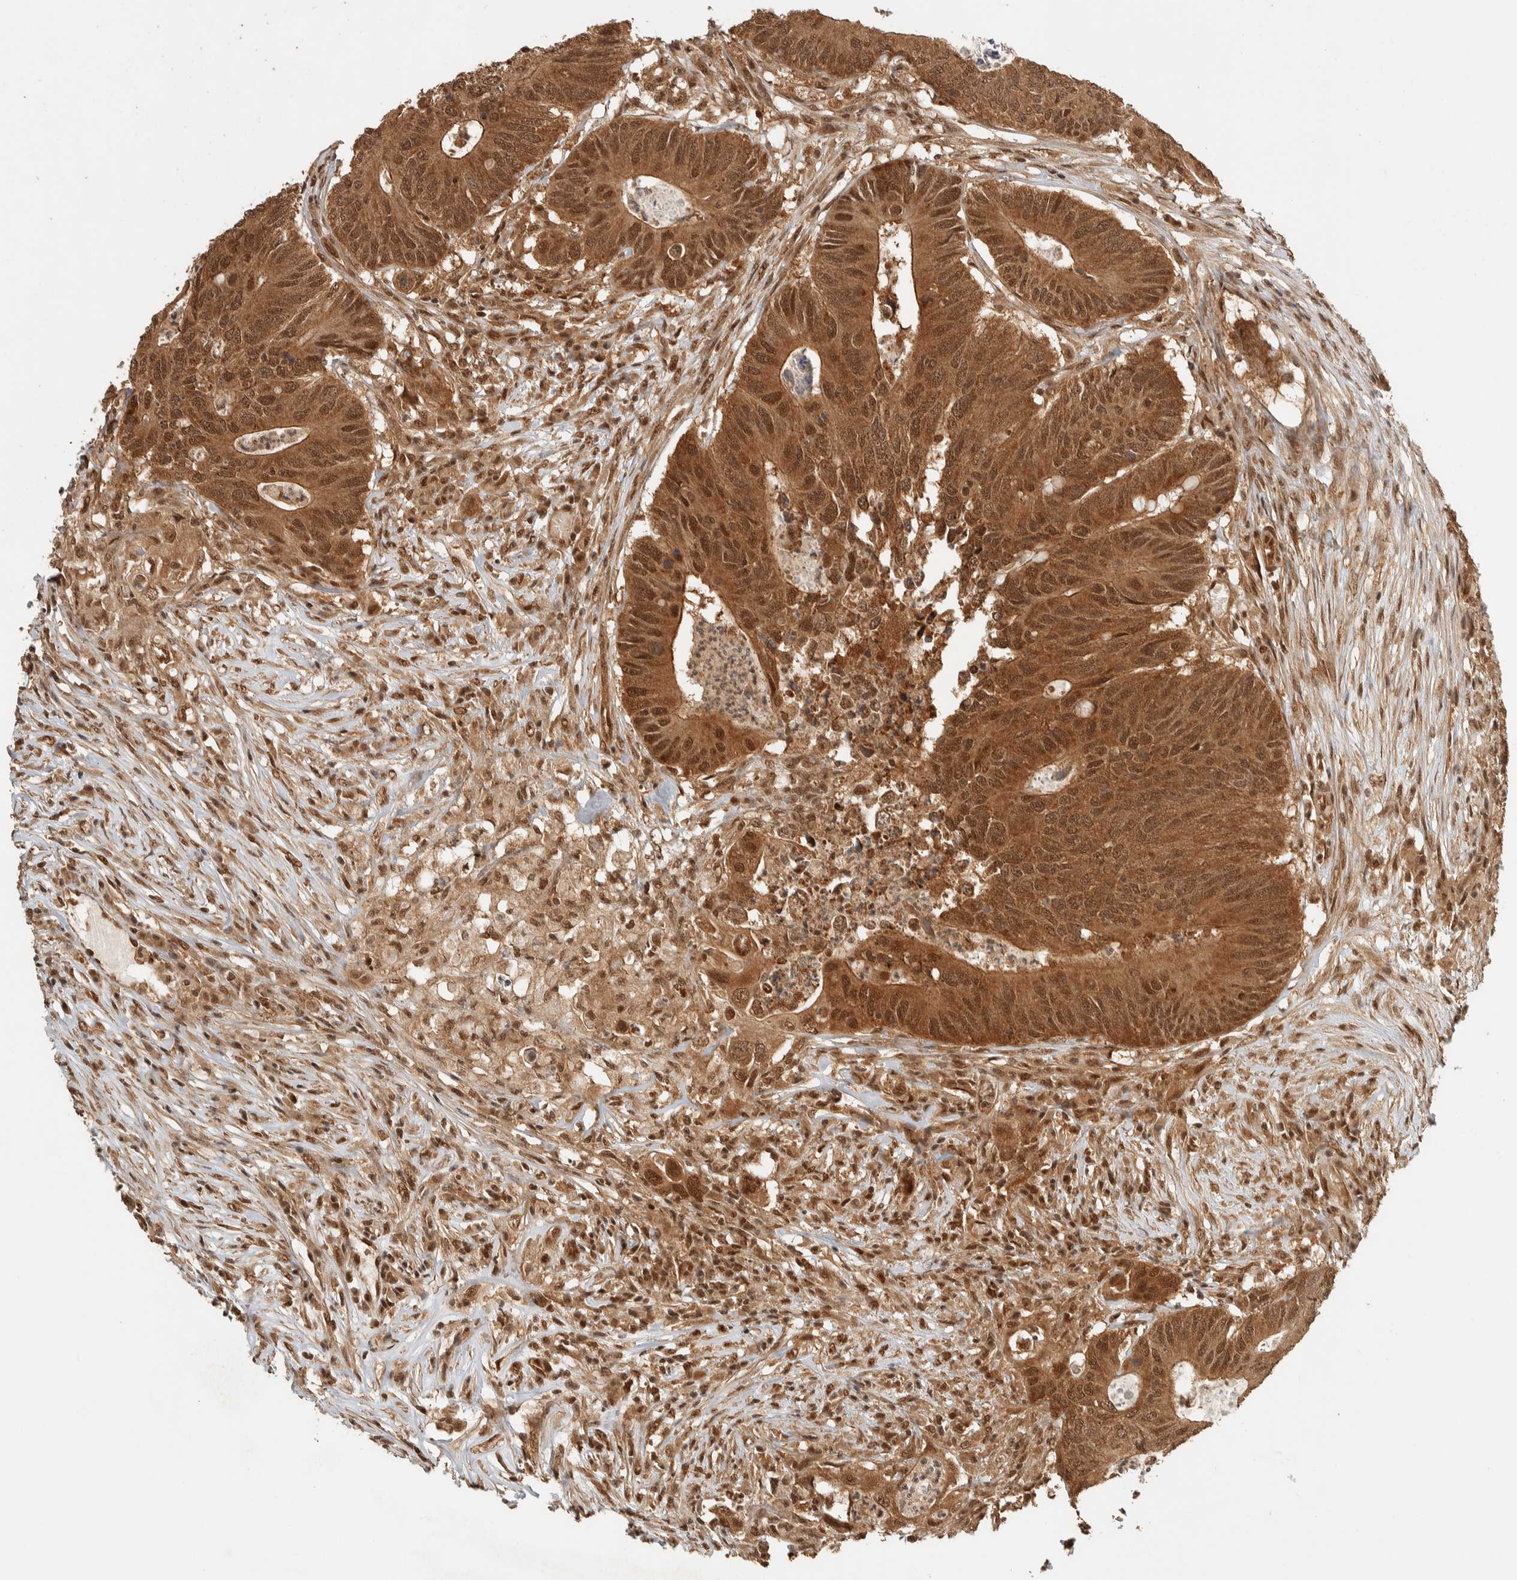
{"staining": {"intensity": "strong", "quantity": ">75%", "location": "cytoplasmic/membranous,nuclear"}, "tissue": "colorectal cancer", "cell_type": "Tumor cells", "image_type": "cancer", "snomed": [{"axis": "morphology", "description": "Adenocarcinoma, NOS"}, {"axis": "topography", "description": "Colon"}], "caption": "Tumor cells show high levels of strong cytoplasmic/membranous and nuclear expression in approximately >75% of cells in colorectal adenocarcinoma. (Brightfield microscopy of DAB IHC at high magnification).", "gene": "ZBTB2", "patient": {"sex": "male", "age": 71}}